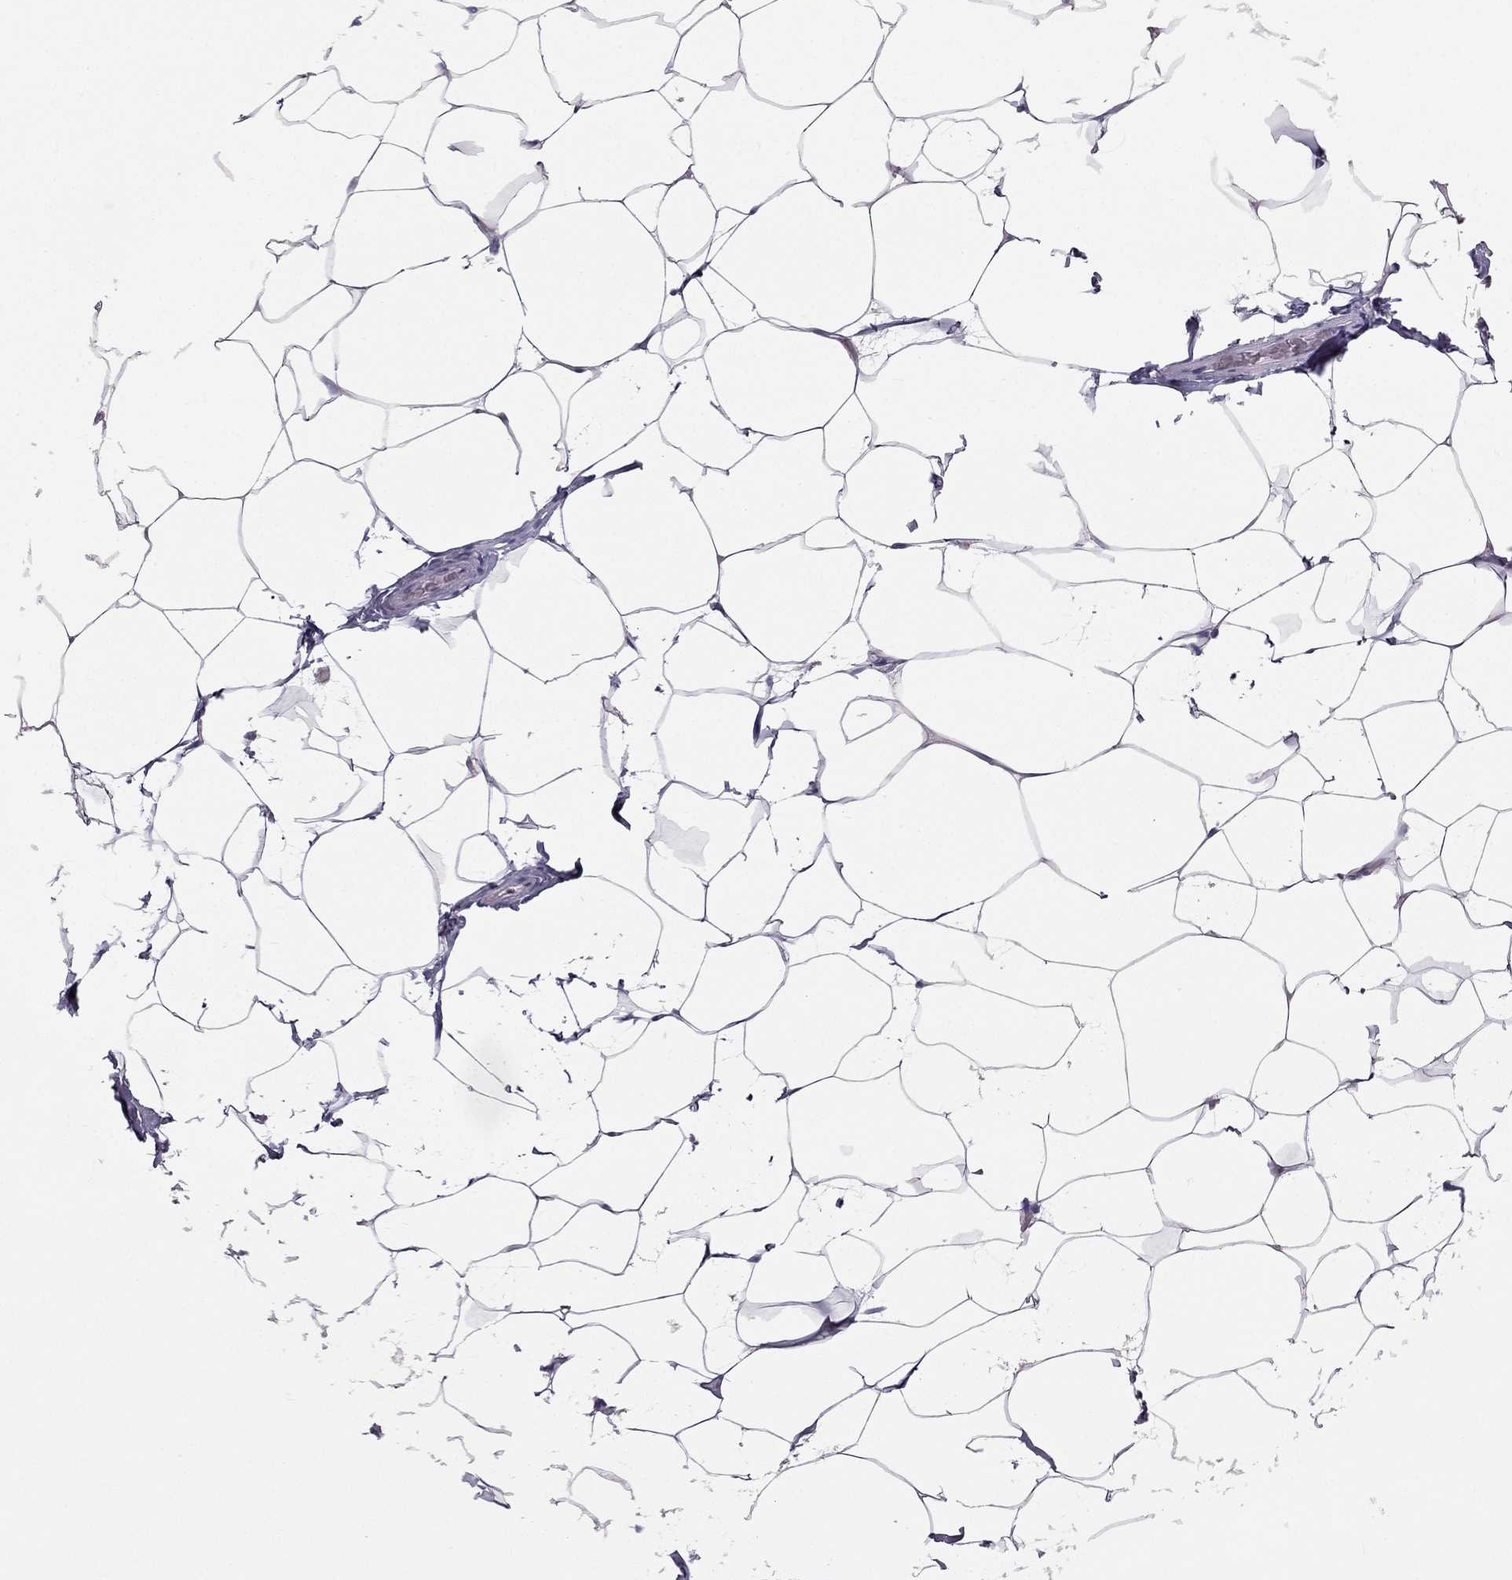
{"staining": {"intensity": "negative", "quantity": "none", "location": "none"}, "tissue": "breast", "cell_type": "Adipocytes", "image_type": "normal", "snomed": [{"axis": "morphology", "description": "Normal tissue, NOS"}, {"axis": "topography", "description": "Breast"}], "caption": "Image shows no protein staining in adipocytes of normal breast.", "gene": "SYT5", "patient": {"sex": "female", "age": 32}}